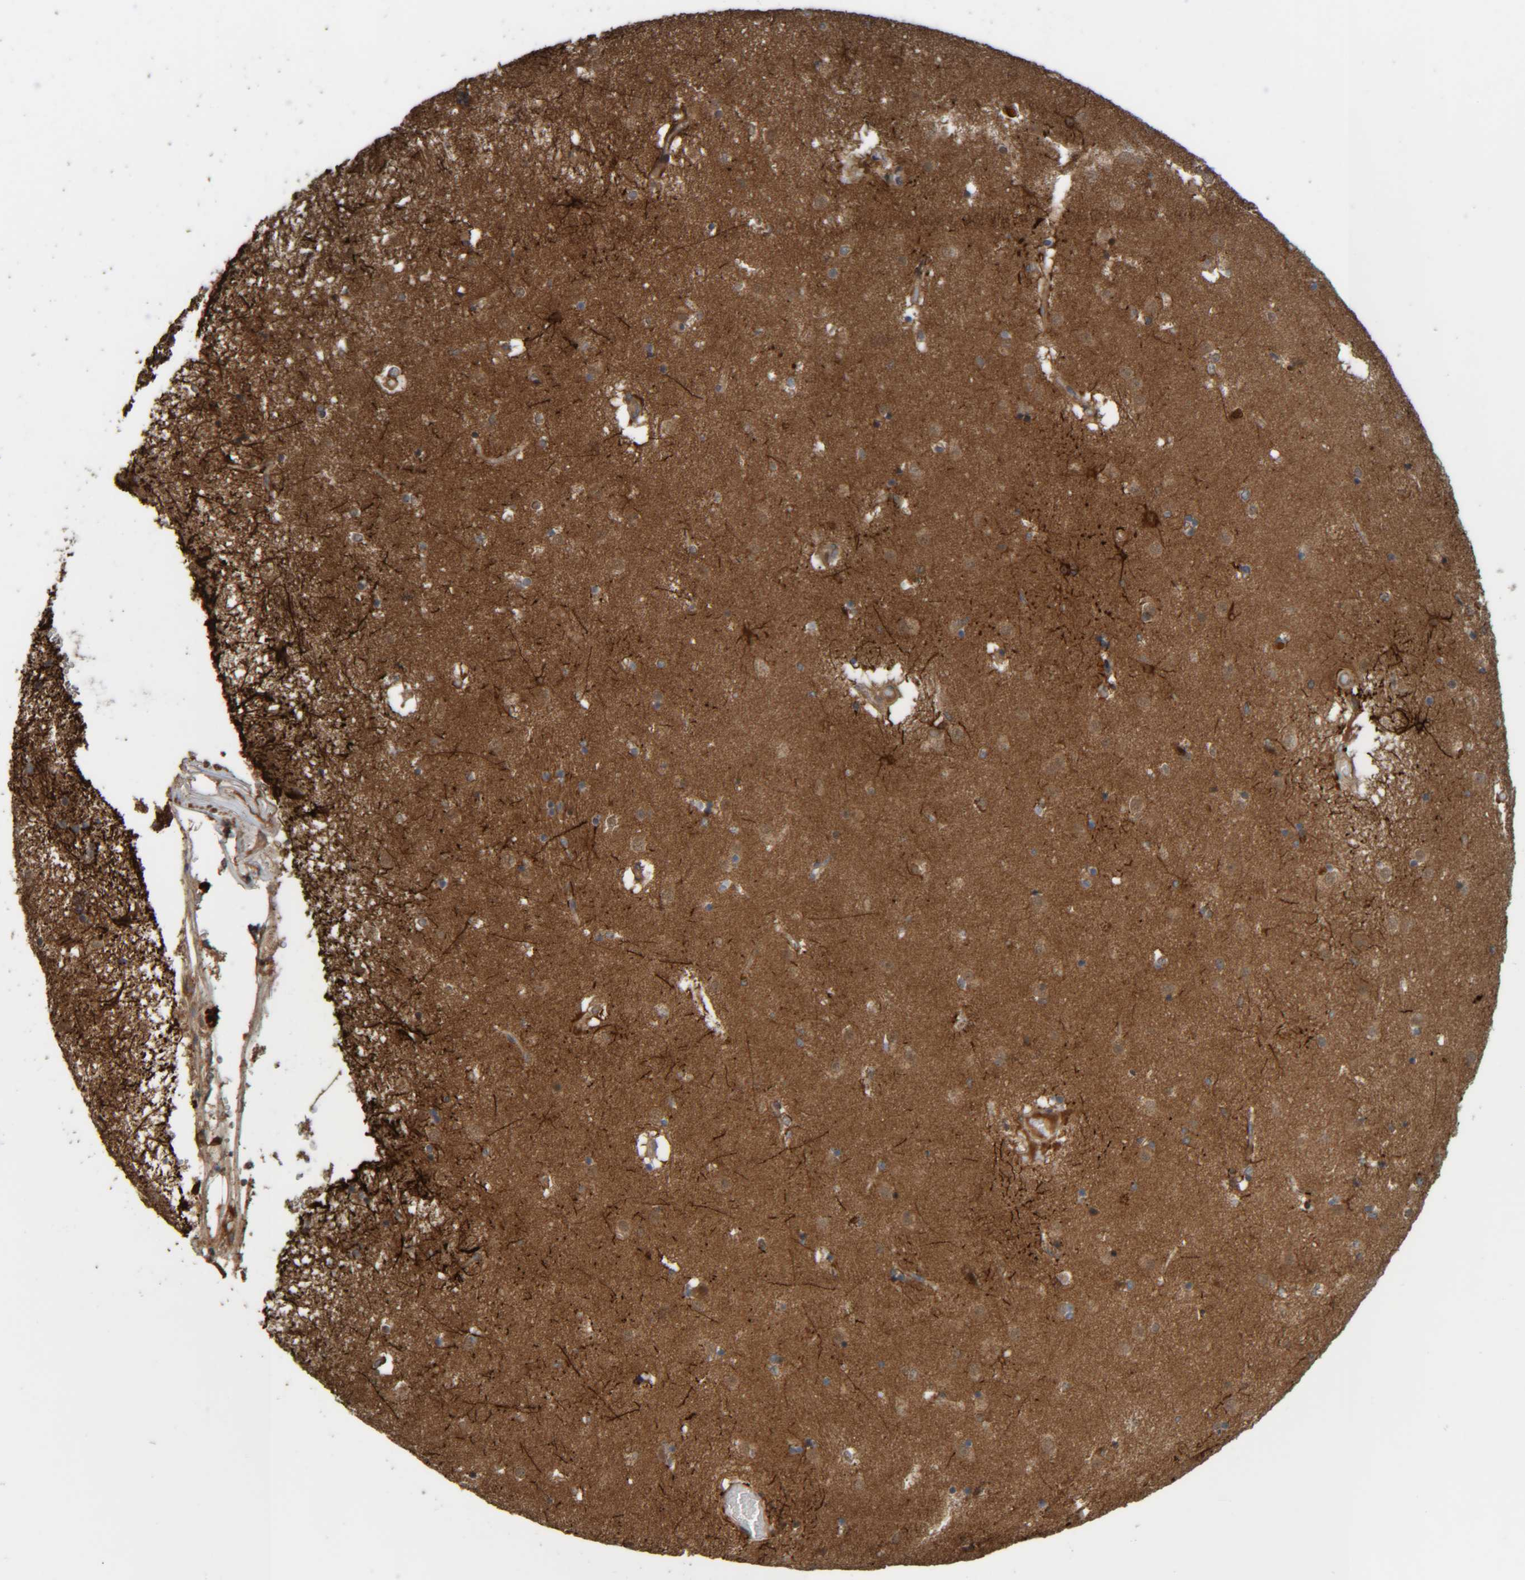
{"staining": {"intensity": "moderate", "quantity": ">75%", "location": "cytoplasmic/membranous"}, "tissue": "caudate", "cell_type": "Glial cells", "image_type": "normal", "snomed": [{"axis": "morphology", "description": "Normal tissue, NOS"}, {"axis": "topography", "description": "Lateral ventricle wall"}], "caption": "Immunohistochemical staining of unremarkable human caudate exhibits >75% levels of moderate cytoplasmic/membranous protein positivity in approximately >75% of glial cells.", "gene": "CCDC57", "patient": {"sex": "male", "age": 70}}